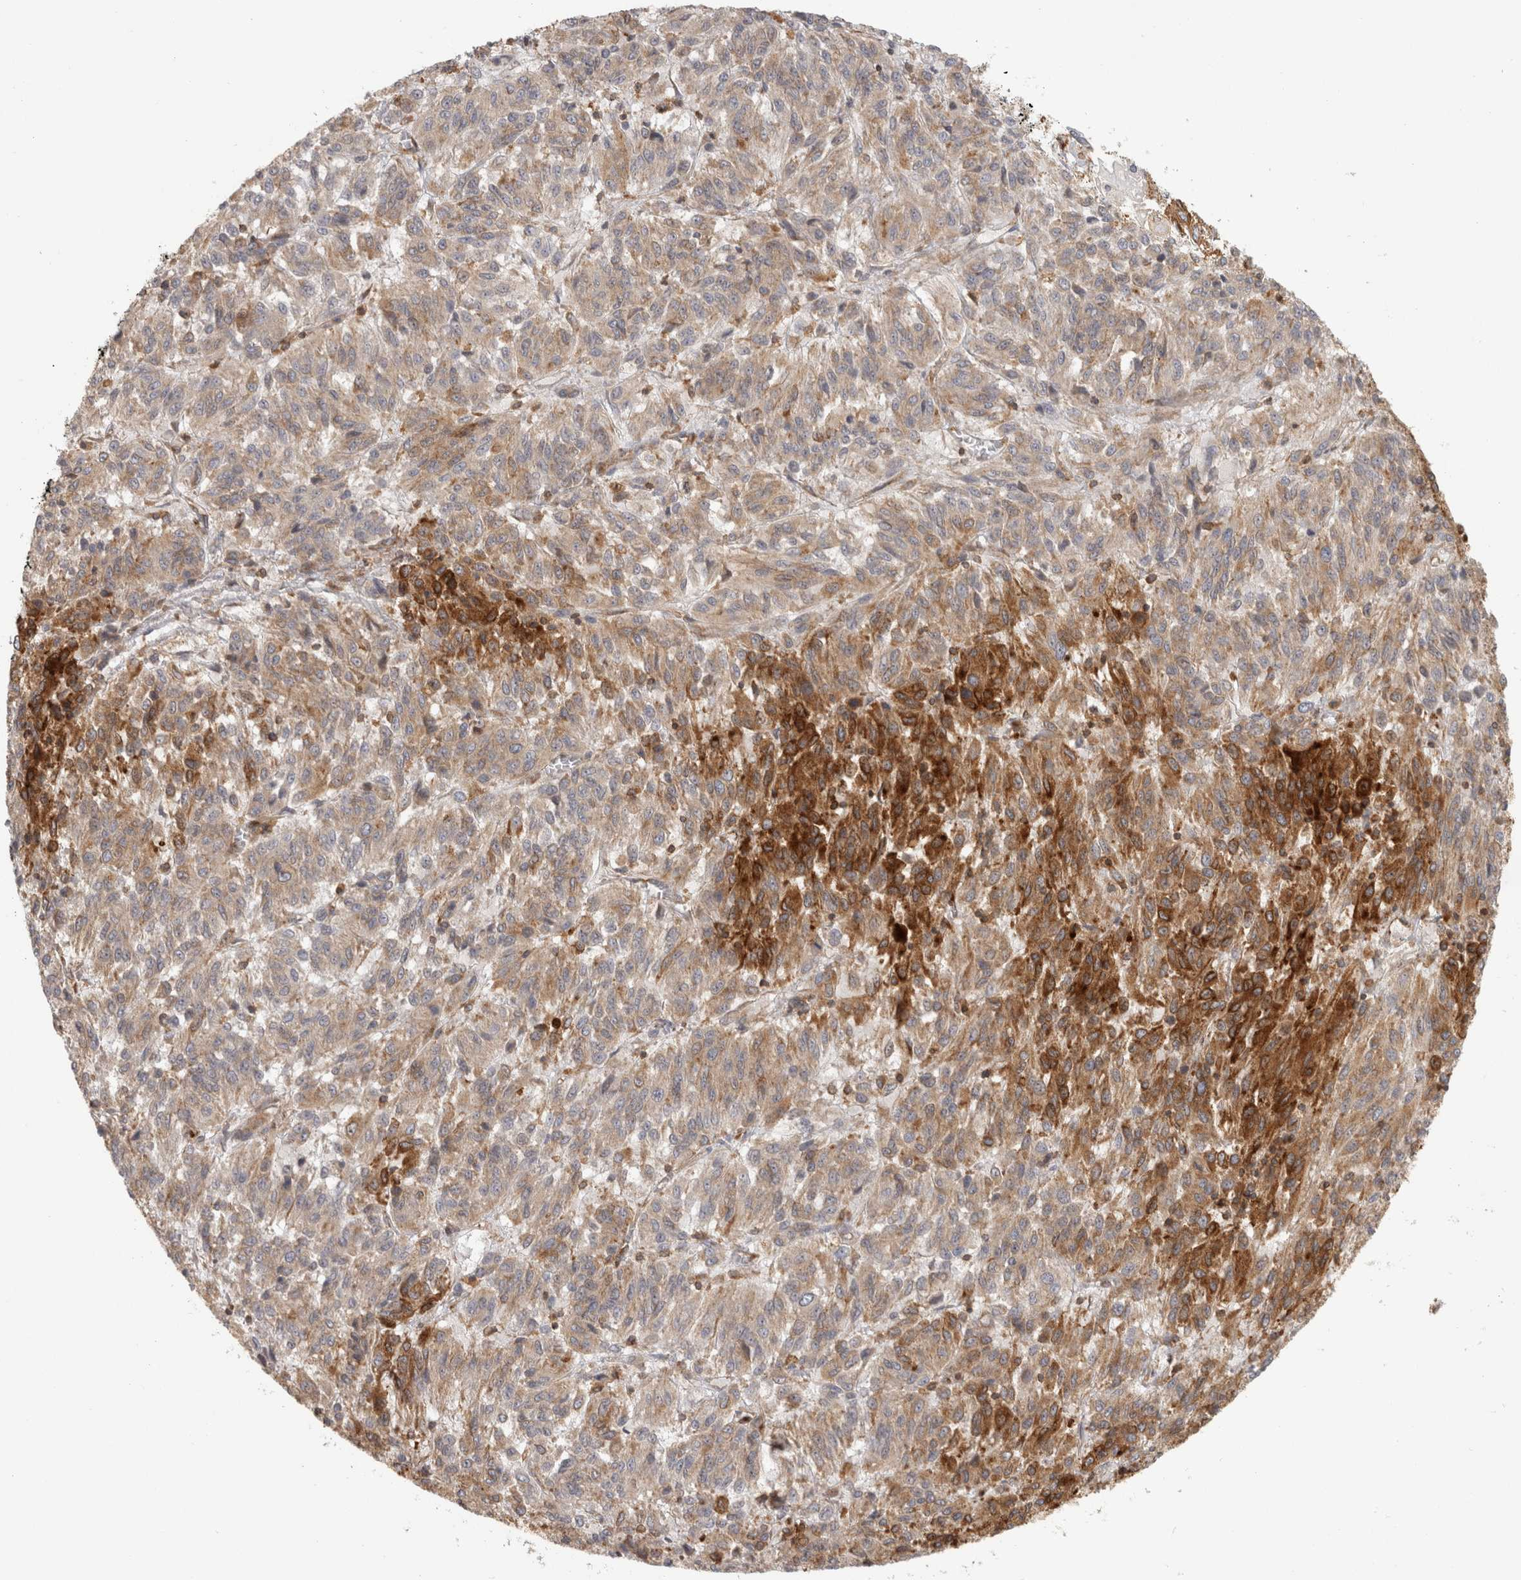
{"staining": {"intensity": "strong", "quantity": "25%-75%", "location": "cytoplasmic/membranous"}, "tissue": "melanoma", "cell_type": "Tumor cells", "image_type": "cancer", "snomed": [{"axis": "morphology", "description": "Malignant melanoma, Metastatic site"}, {"axis": "topography", "description": "Lung"}], "caption": "IHC (DAB) staining of malignant melanoma (metastatic site) displays strong cytoplasmic/membranous protein expression in approximately 25%-75% of tumor cells.", "gene": "HLA-E", "patient": {"sex": "male", "age": 64}}